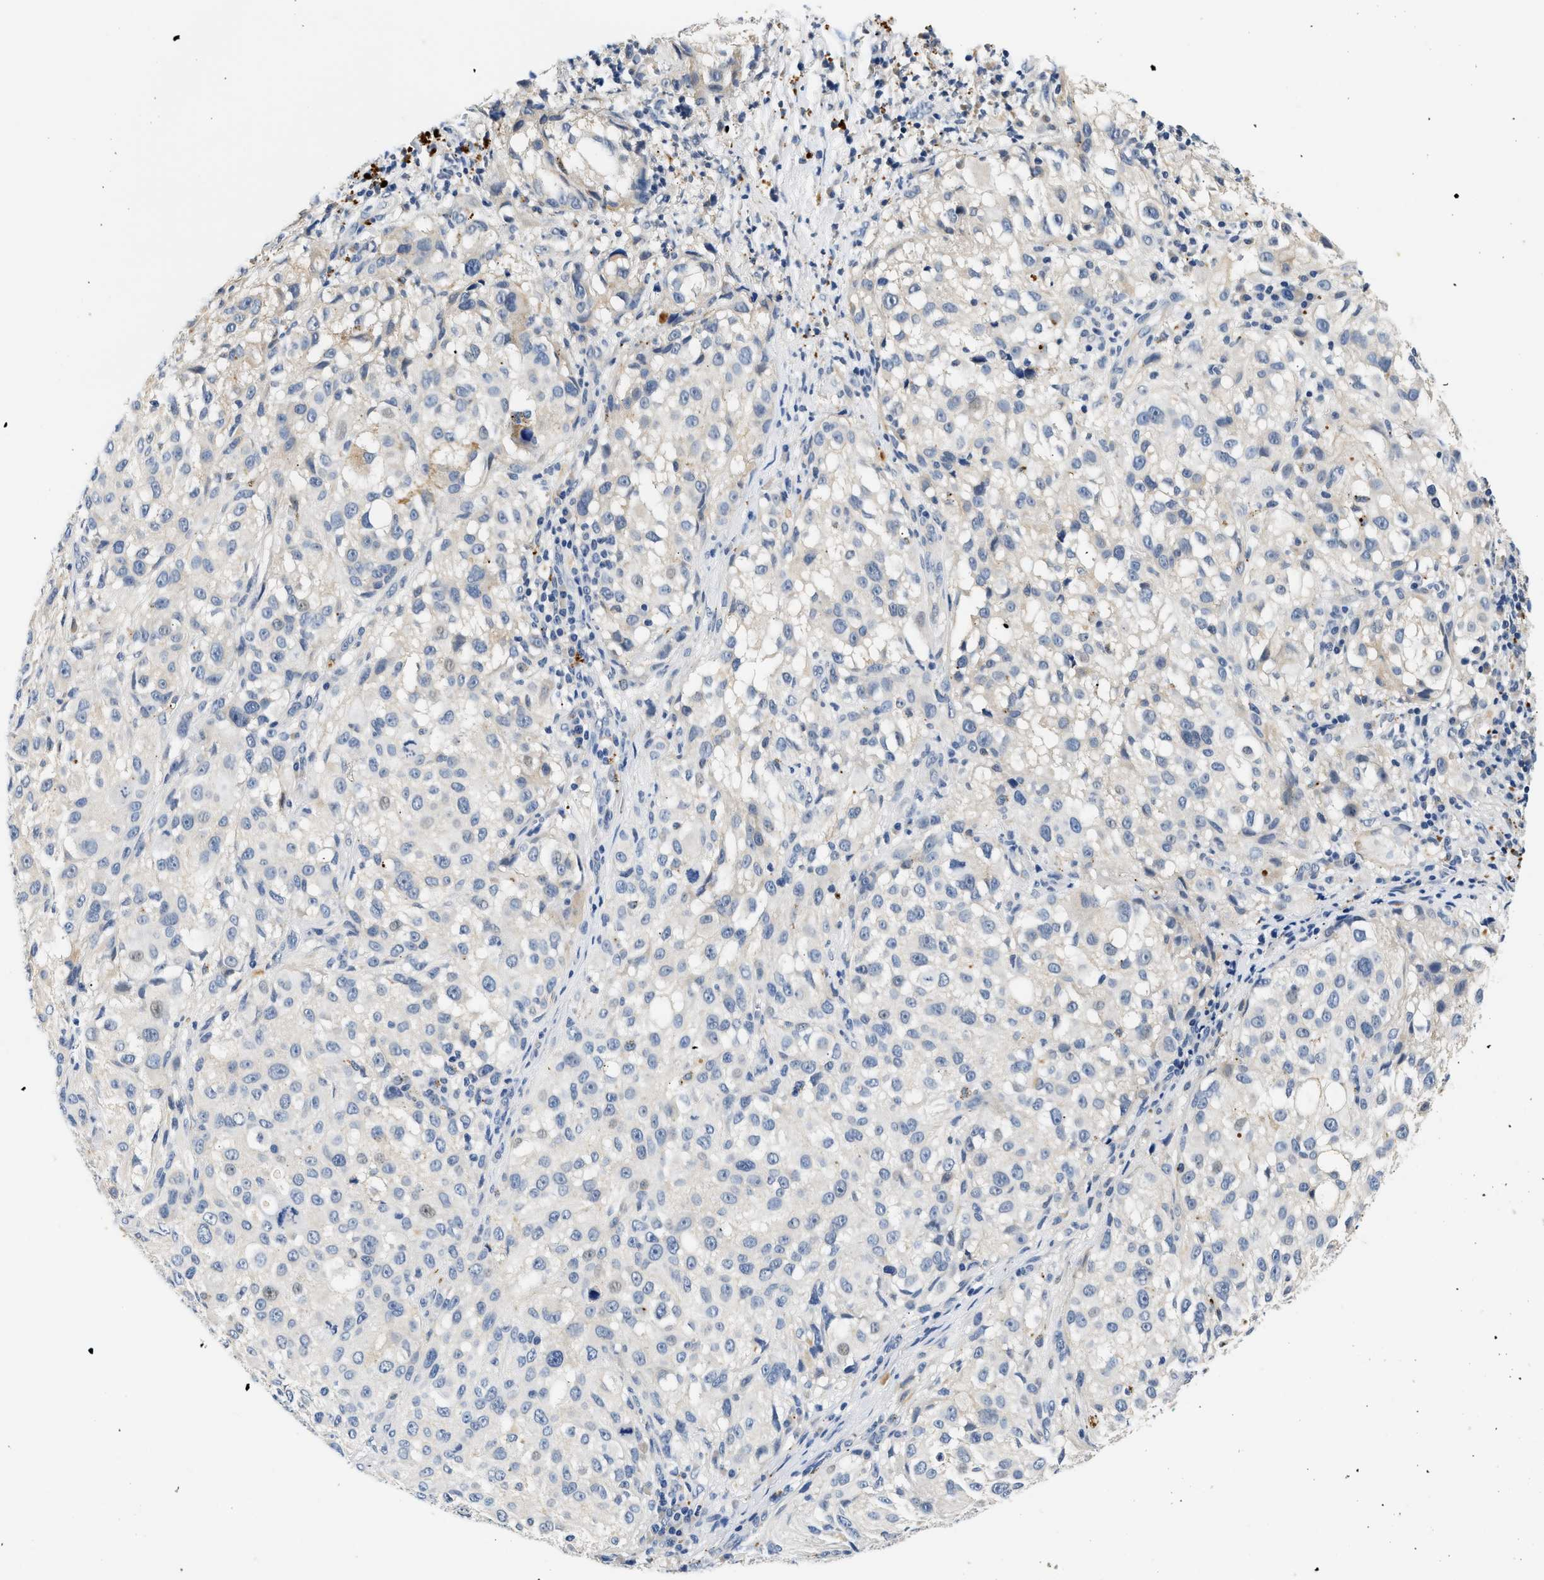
{"staining": {"intensity": "negative", "quantity": "none", "location": "none"}, "tissue": "melanoma", "cell_type": "Tumor cells", "image_type": "cancer", "snomed": [{"axis": "morphology", "description": "Necrosis, NOS"}, {"axis": "morphology", "description": "Malignant melanoma, NOS"}, {"axis": "topography", "description": "Skin"}], "caption": "IHC micrograph of human melanoma stained for a protein (brown), which shows no staining in tumor cells.", "gene": "MED22", "patient": {"sex": "female", "age": 87}}